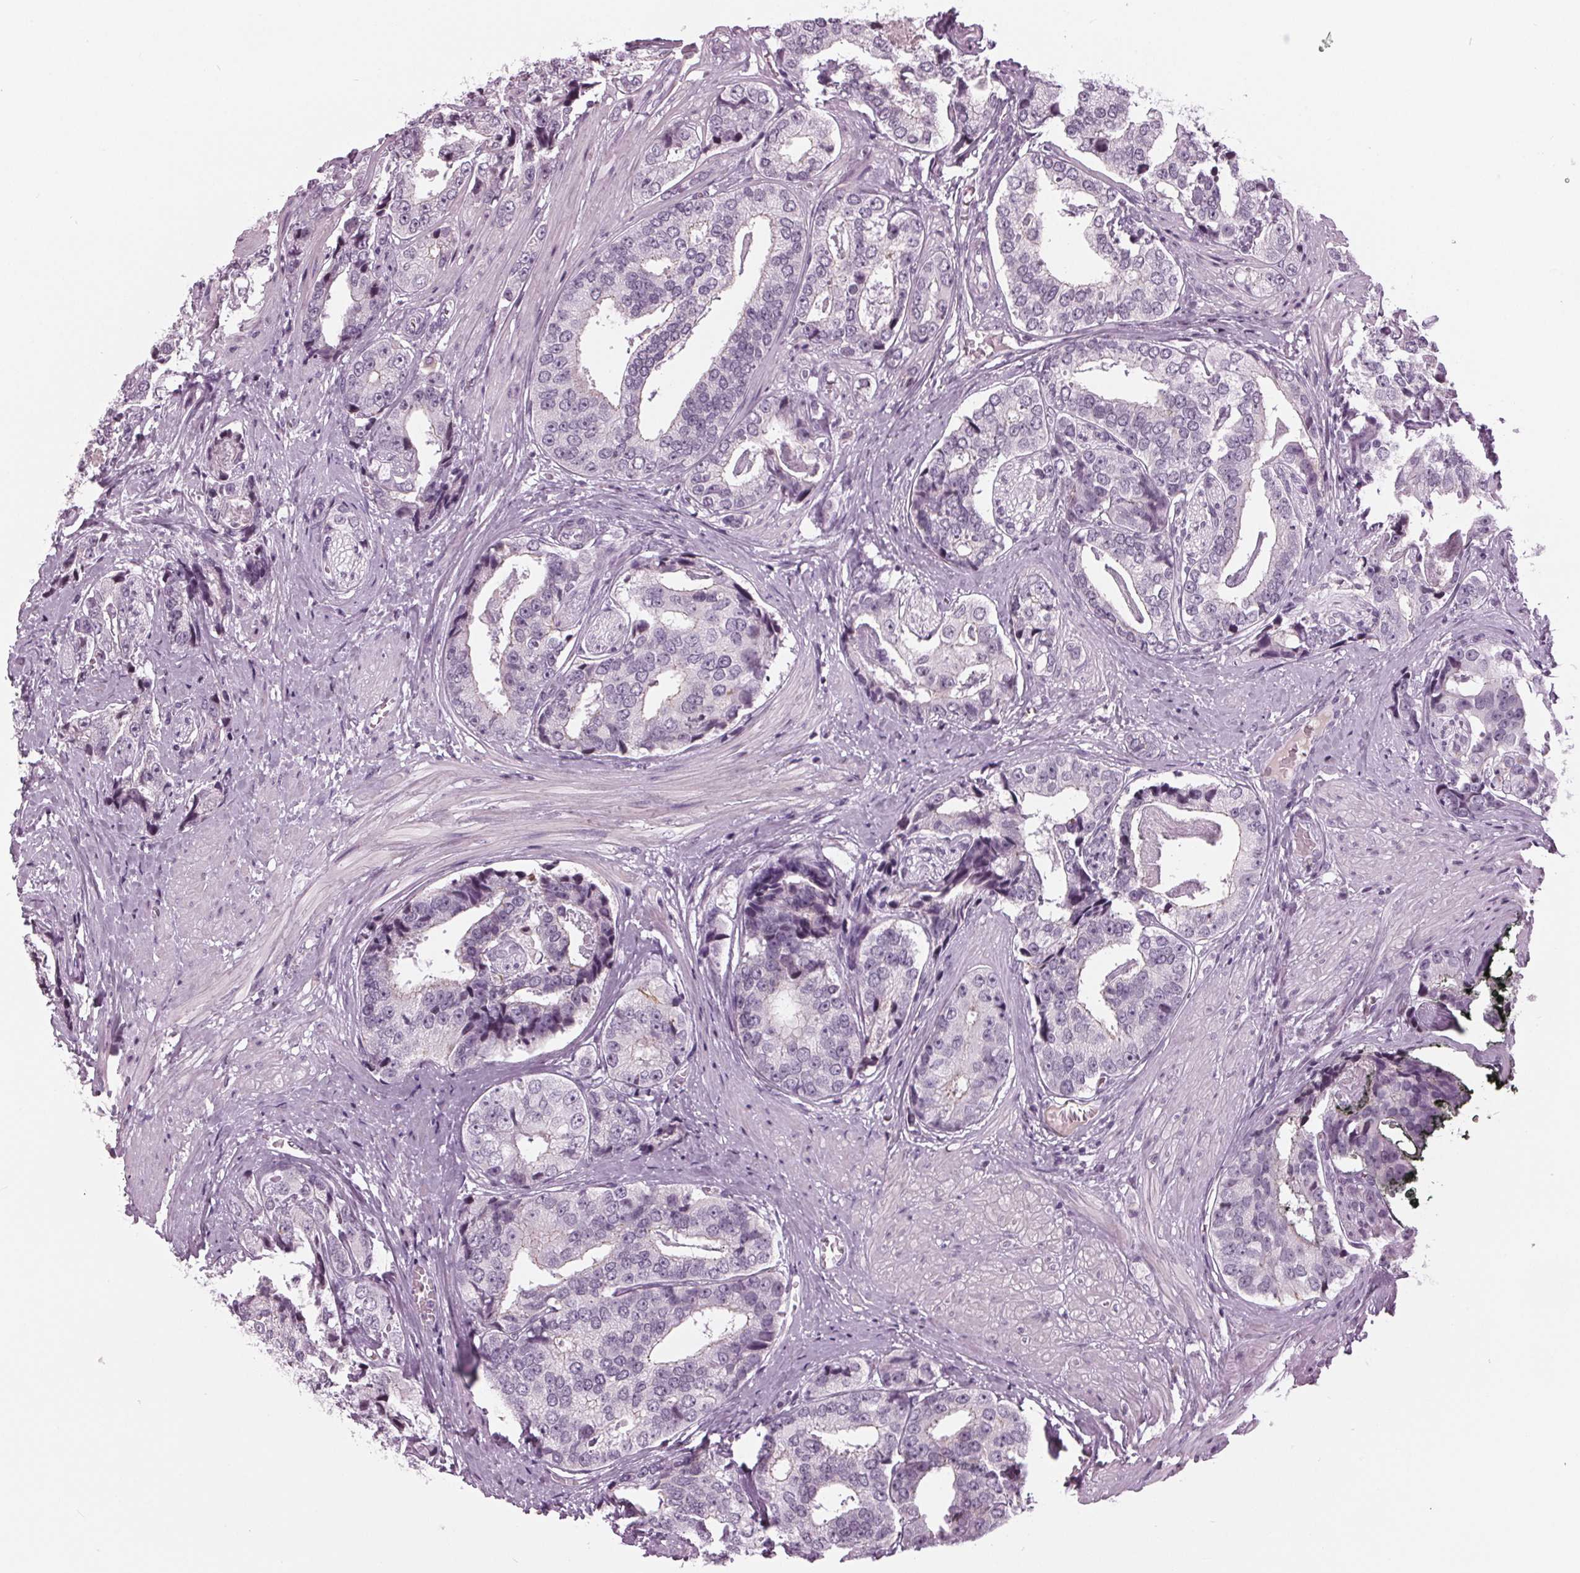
{"staining": {"intensity": "negative", "quantity": "none", "location": "none"}, "tissue": "prostate cancer", "cell_type": "Tumor cells", "image_type": "cancer", "snomed": [{"axis": "morphology", "description": "Adenocarcinoma, High grade"}, {"axis": "topography", "description": "Prostate"}], "caption": "DAB immunohistochemical staining of human prostate cancer (high-grade adenocarcinoma) demonstrates no significant positivity in tumor cells. Nuclei are stained in blue.", "gene": "SLC9A4", "patient": {"sex": "male", "age": 71}}